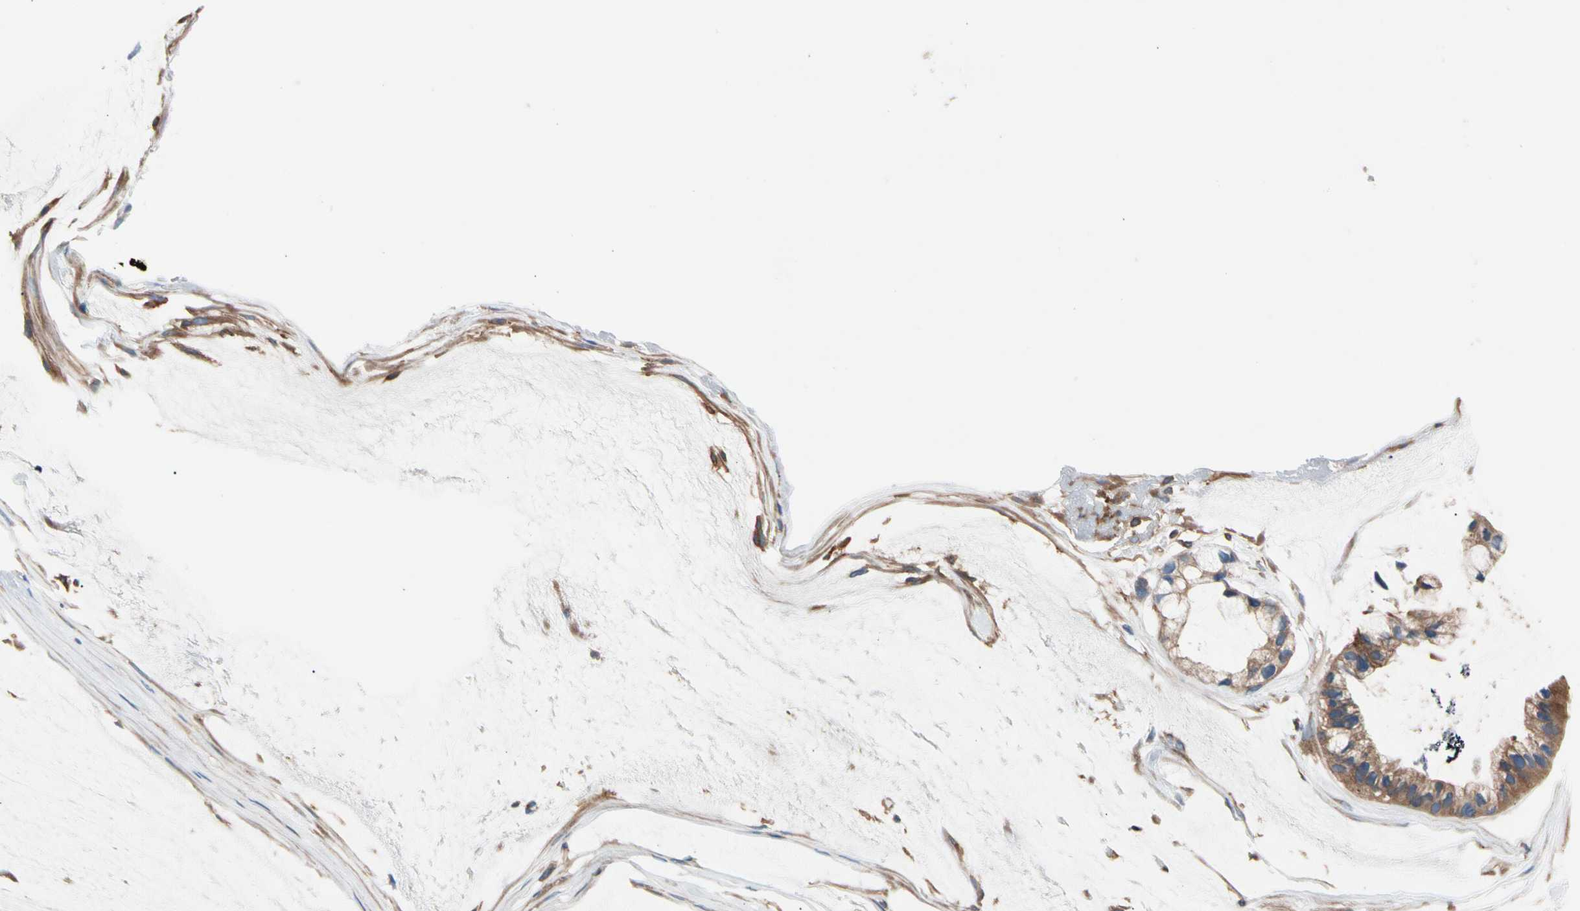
{"staining": {"intensity": "moderate", "quantity": ">75%", "location": "cytoplasmic/membranous"}, "tissue": "ovarian cancer", "cell_type": "Tumor cells", "image_type": "cancer", "snomed": [{"axis": "morphology", "description": "Cystadenocarcinoma, mucinous, NOS"}, {"axis": "topography", "description": "Ovary"}], "caption": "Immunohistochemical staining of human mucinous cystadenocarcinoma (ovarian) reveals moderate cytoplasmic/membranous protein staining in about >75% of tumor cells. The staining was performed using DAB, with brown indicating positive protein expression. Nuclei are stained blue with hematoxylin.", "gene": "ROCK1", "patient": {"sex": "female", "age": 39}}